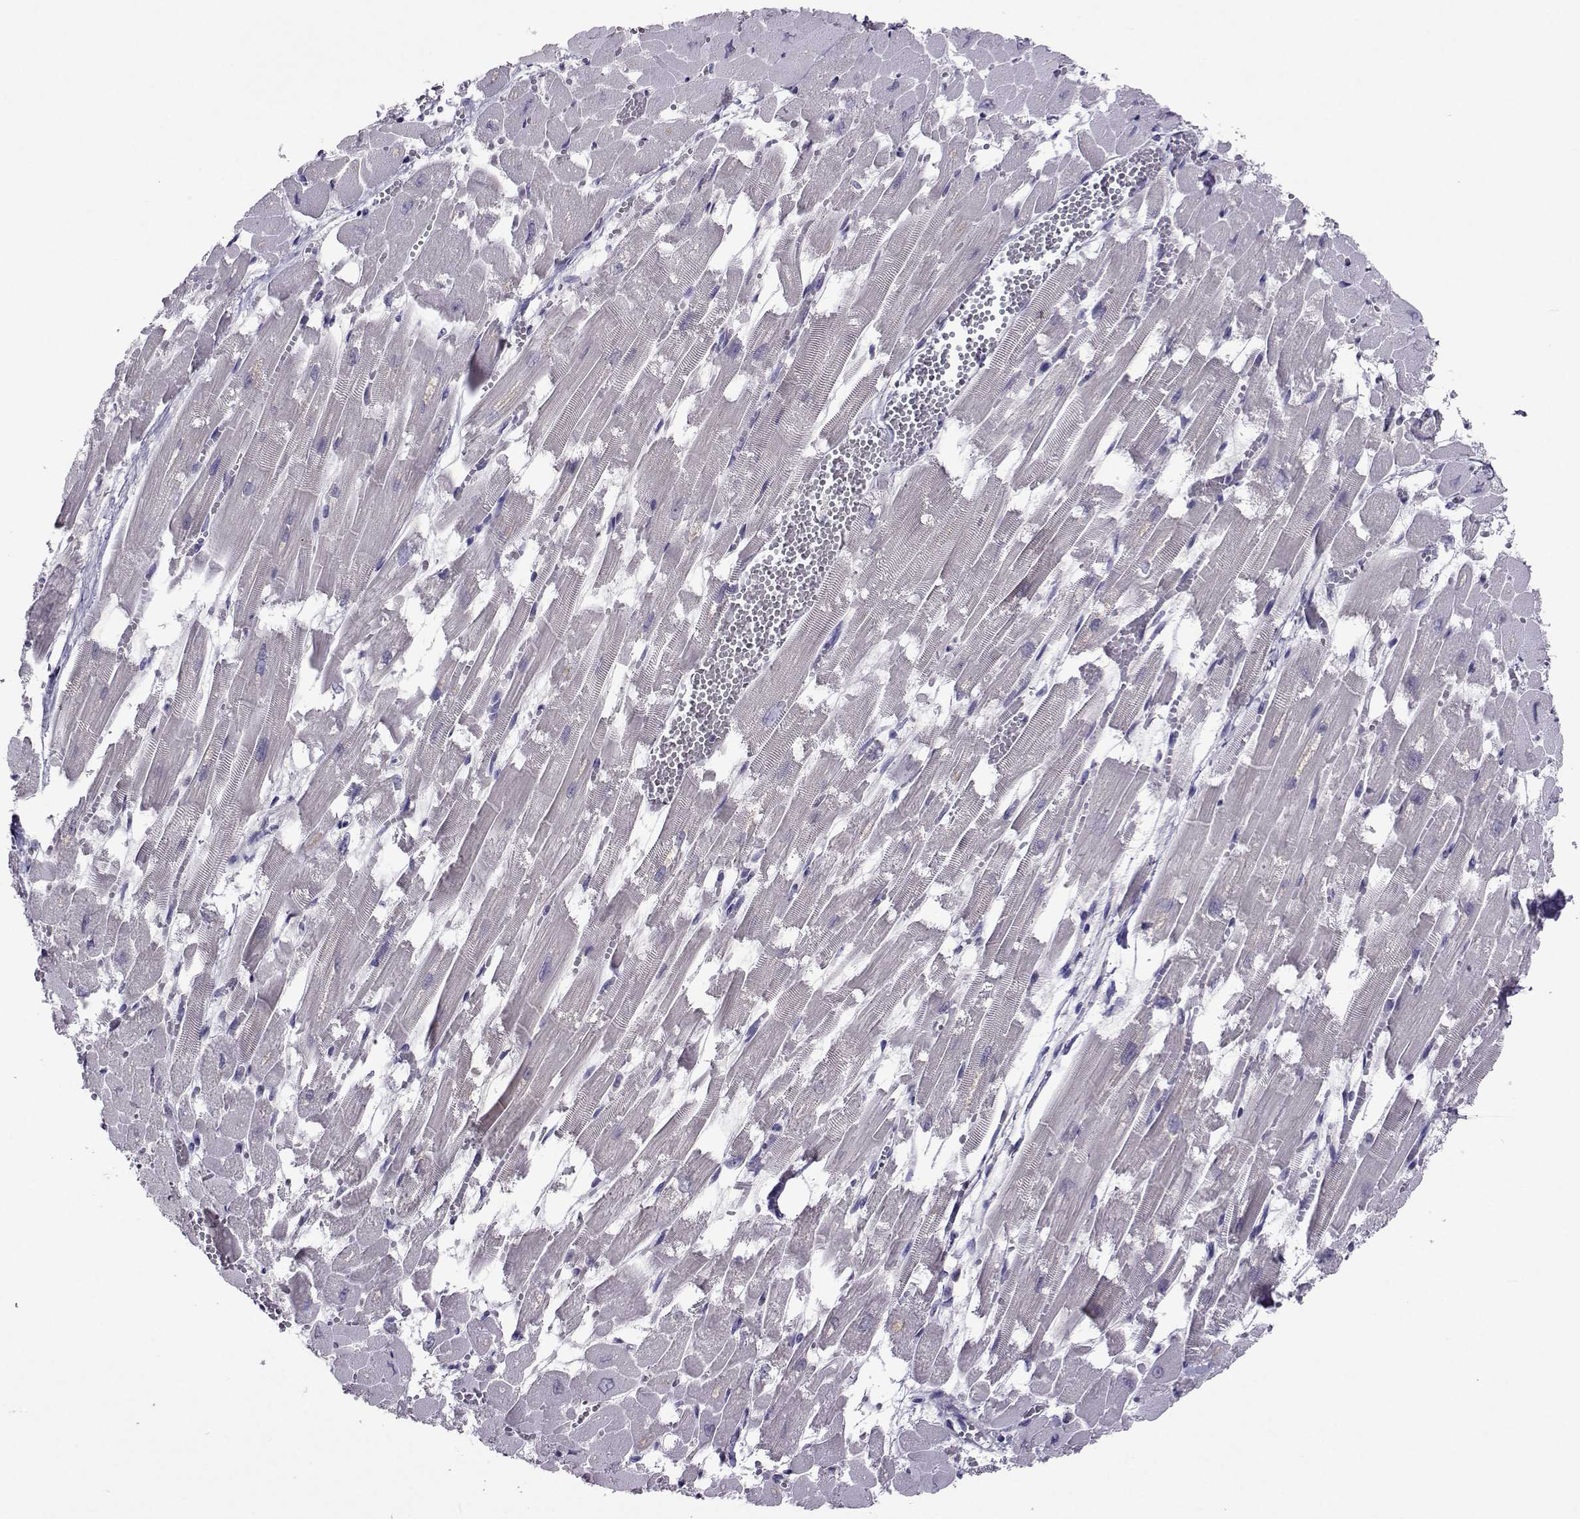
{"staining": {"intensity": "negative", "quantity": "none", "location": "none"}, "tissue": "heart muscle", "cell_type": "Cardiomyocytes", "image_type": "normal", "snomed": [{"axis": "morphology", "description": "Normal tissue, NOS"}, {"axis": "topography", "description": "Heart"}], "caption": "This is an IHC image of normal heart muscle. There is no staining in cardiomyocytes.", "gene": "DDX20", "patient": {"sex": "female", "age": 52}}